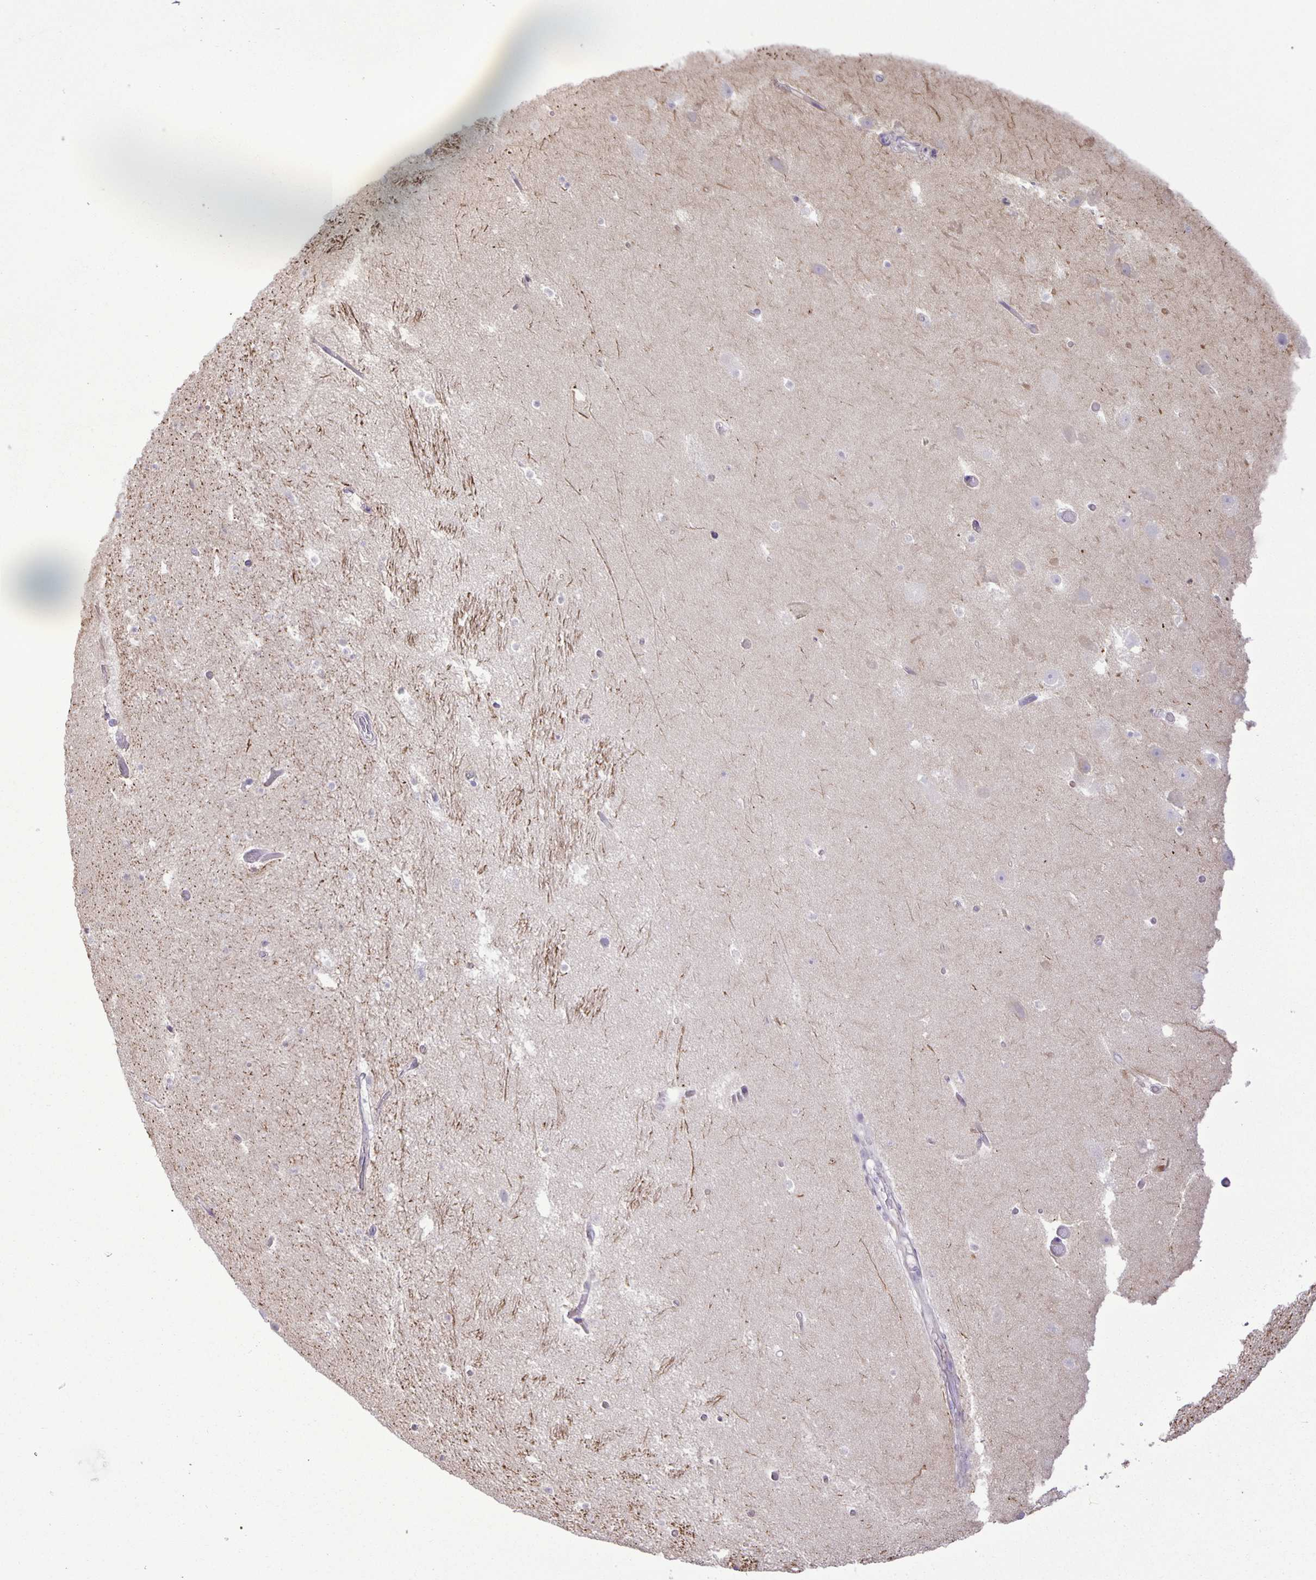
{"staining": {"intensity": "negative", "quantity": "none", "location": "none"}, "tissue": "hippocampus", "cell_type": "Glial cells", "image_type": "normal", "snomed": [{"axis": "morphology", "description": "Normal tissue, NOS"}, {"axis": "topography", "description": "Hippocampus"}], "caption": "Histopathology image shows no protein positivity in glial cells of normal hippocampus.", "gene": "ADCK1", "patient": {"sex": "male", "age": 26}}